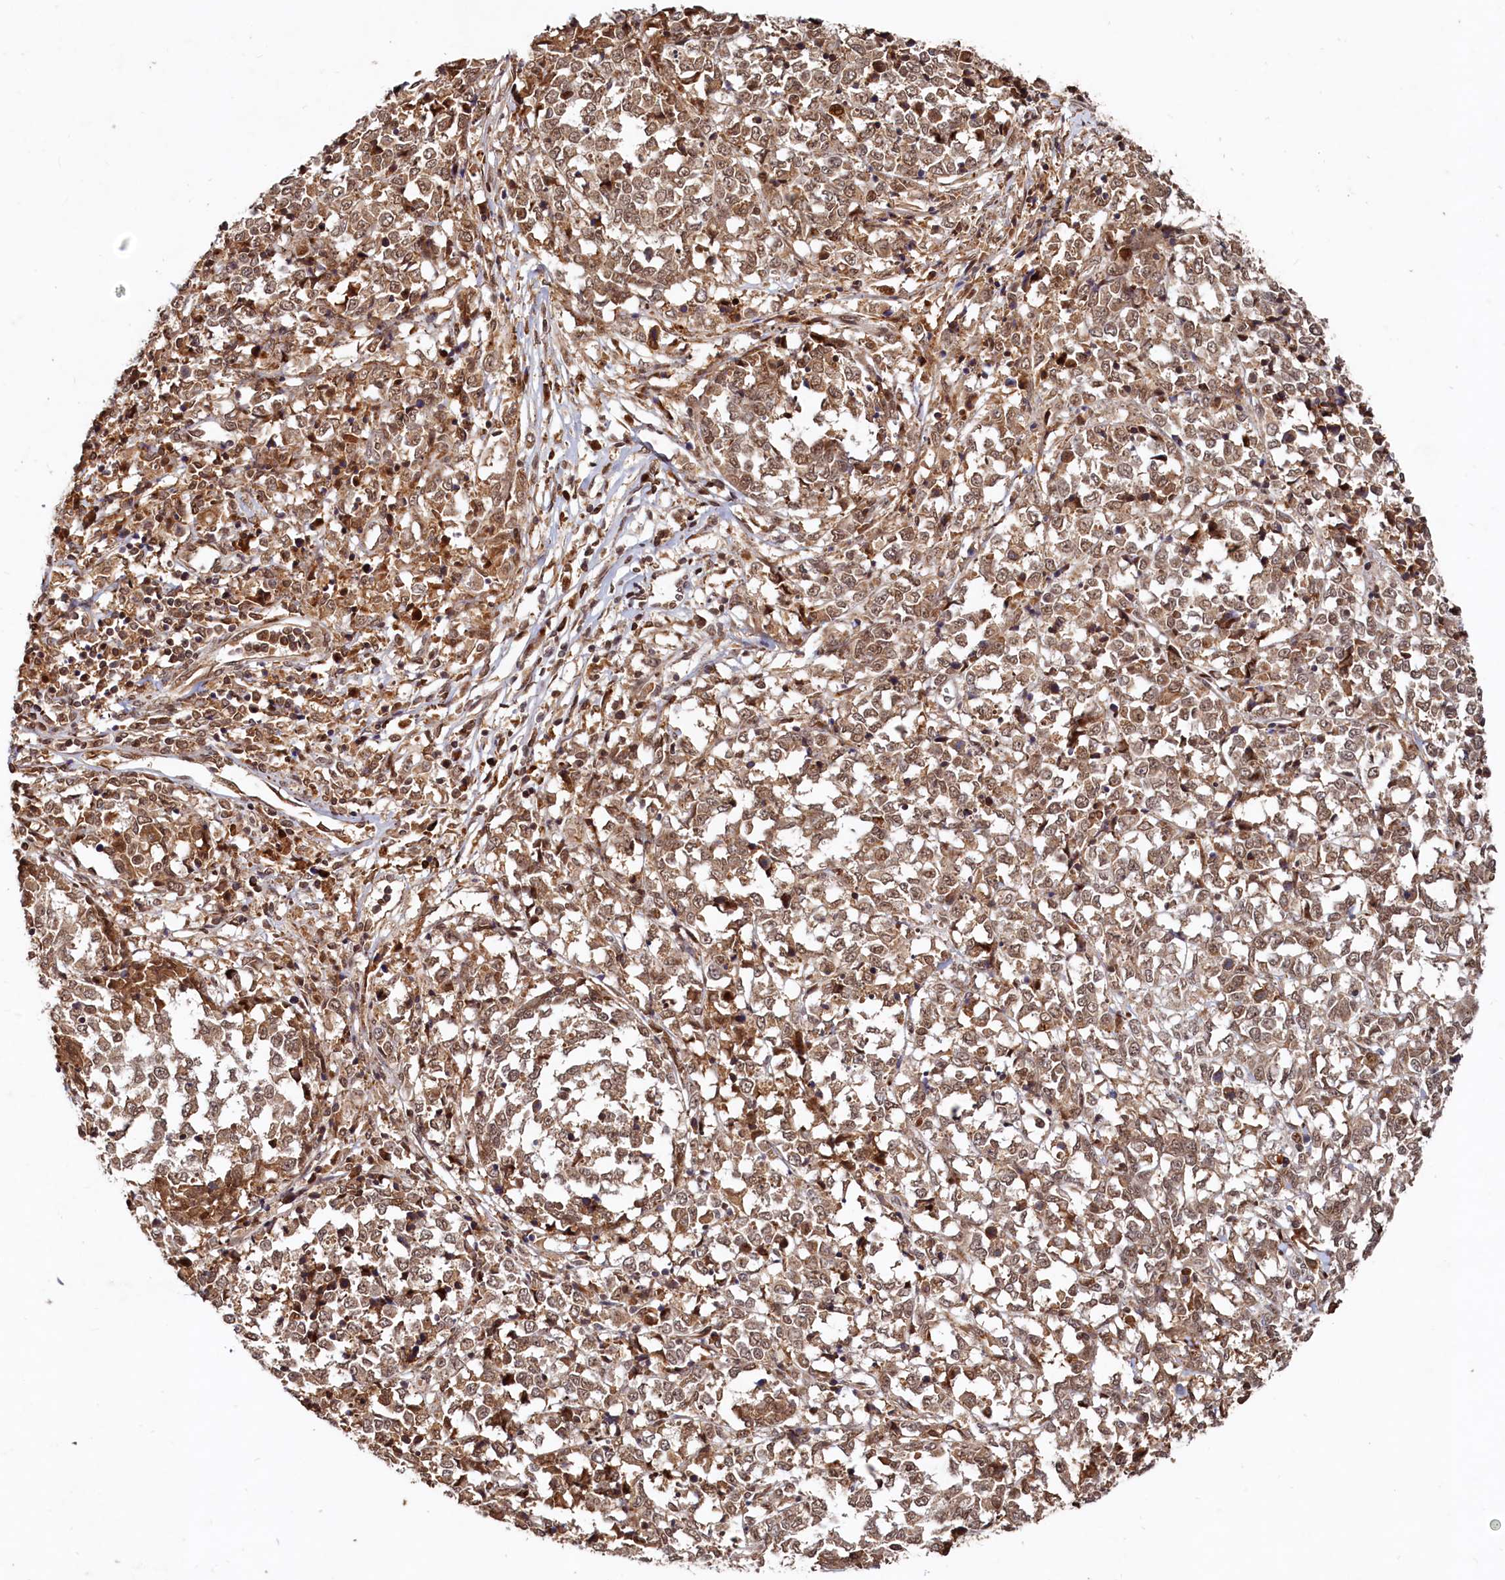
{"staining": {"intensity": "moderate", "quantity": ">75%", "location": "cytoplasmic/membranous,nuclear"}, "tissue": "melanoma", "cell_type": "Tumor cells", "image_type": "cancer", "snomed": [{"axis": "morphology", "description": "Malignant melanoma, NOS"}, {"axis": "topography", "description": "Skin"}], "caption": "The immunohistochemical stain highlights moderate cytoplasmic/membranous and nuclear positivity in tumor cells of malignant melanoma tissue.", "gene": "TRAPPC4", "patient": {"sex": "female", "age": 72}}